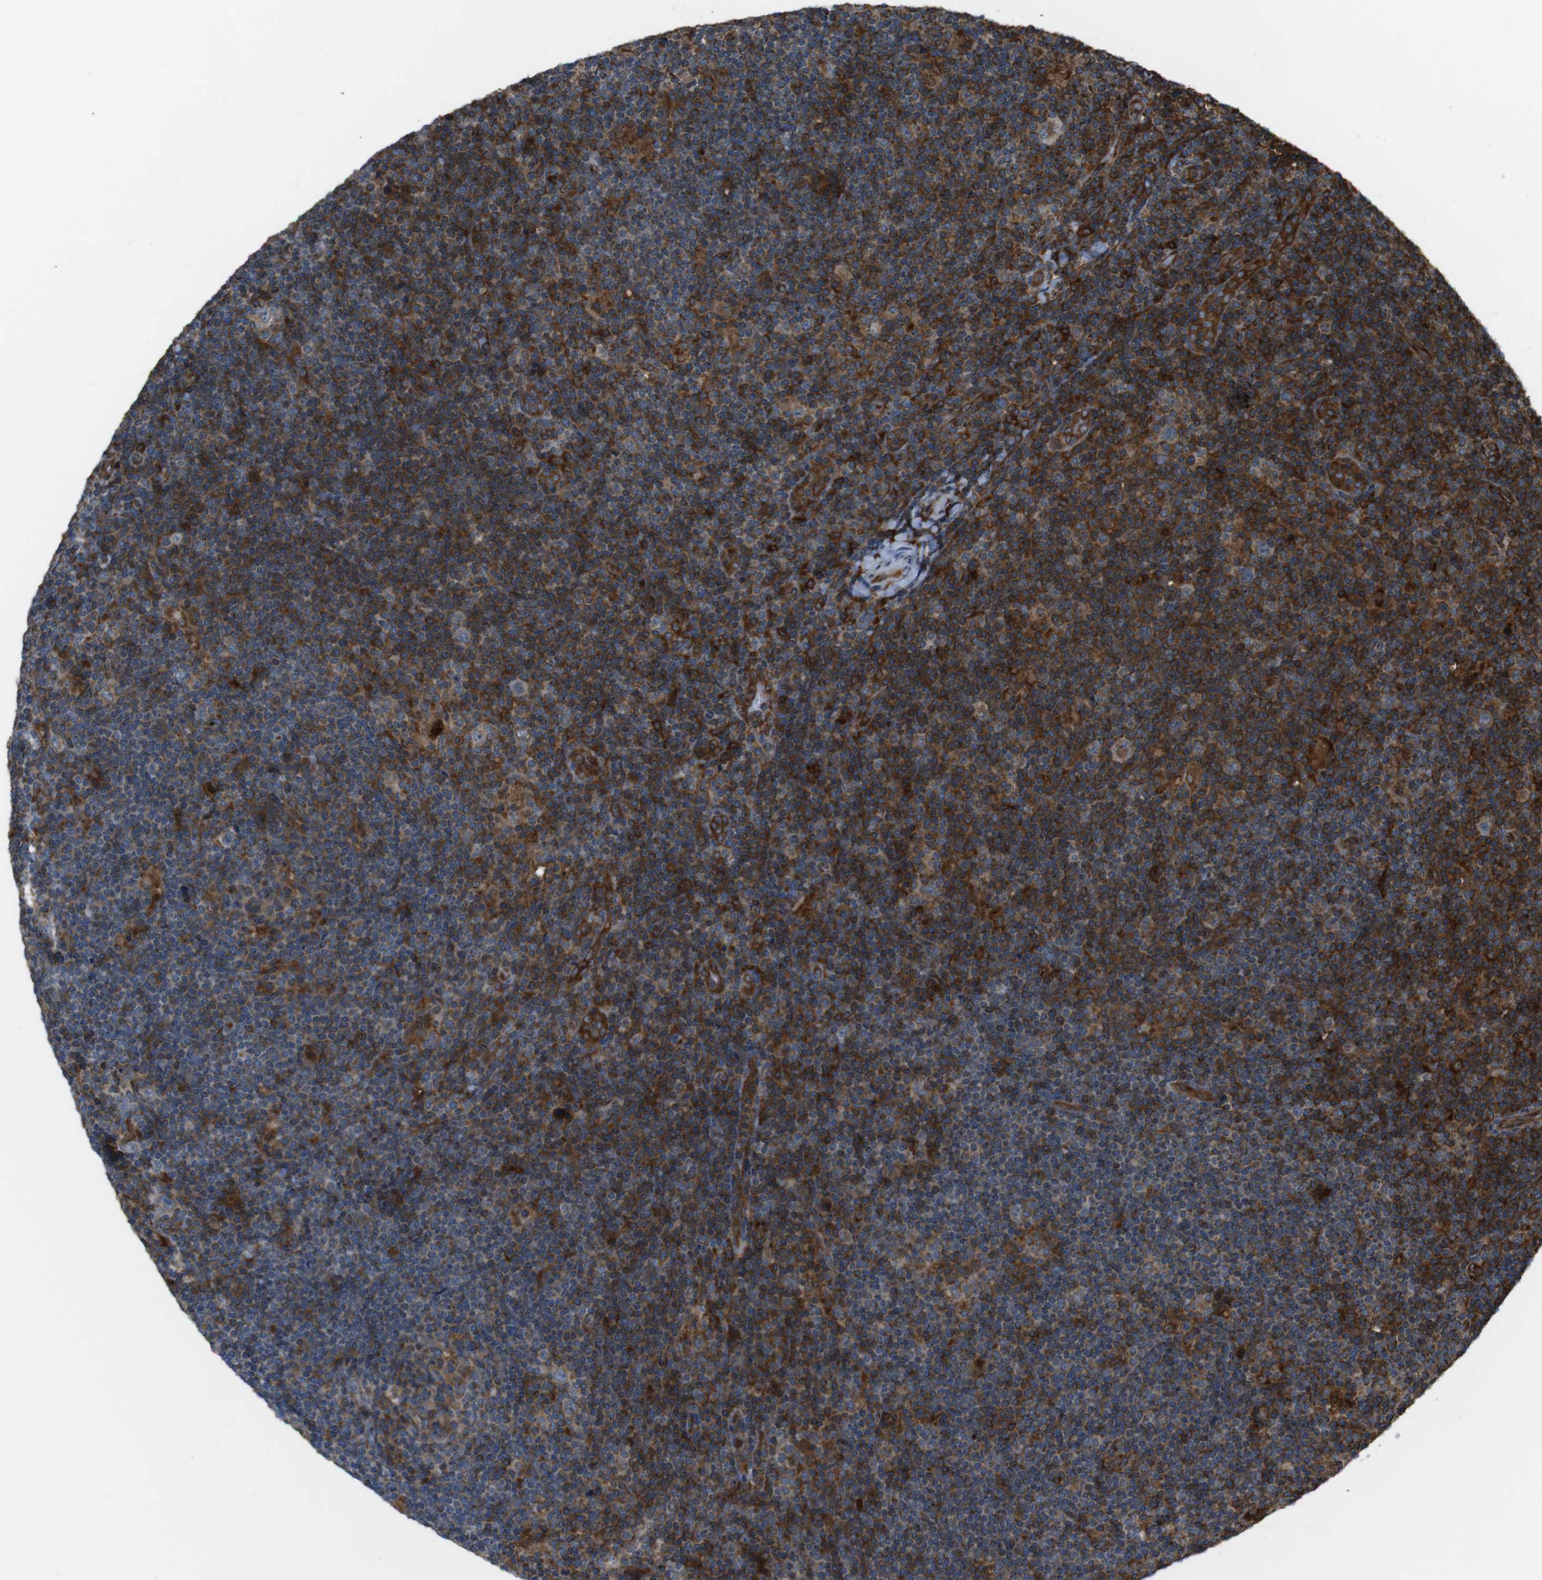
{"staining": {"intensity": "moderate", "quantity": "25%-75%", "location": "cytoplasmic/membranous"}, "tissue": "lymphoma", "cell_type": "Tumor cells", "image_type": "cancer", "snomed": [{"axis": "morphology", "description": "Hodgkin's disease, NOS"}, {"axis": "topography", "description": "Lymph node"}], "caption": "The histopathology image reveals immunohistochemical staining of lymphoma. There is moderate cytoplasmic/membranous expression is appreciated in about 25%-75% of tumor cells.", "gene": "GIMAP8", "patient": {"sex": "female", "age": 57}}